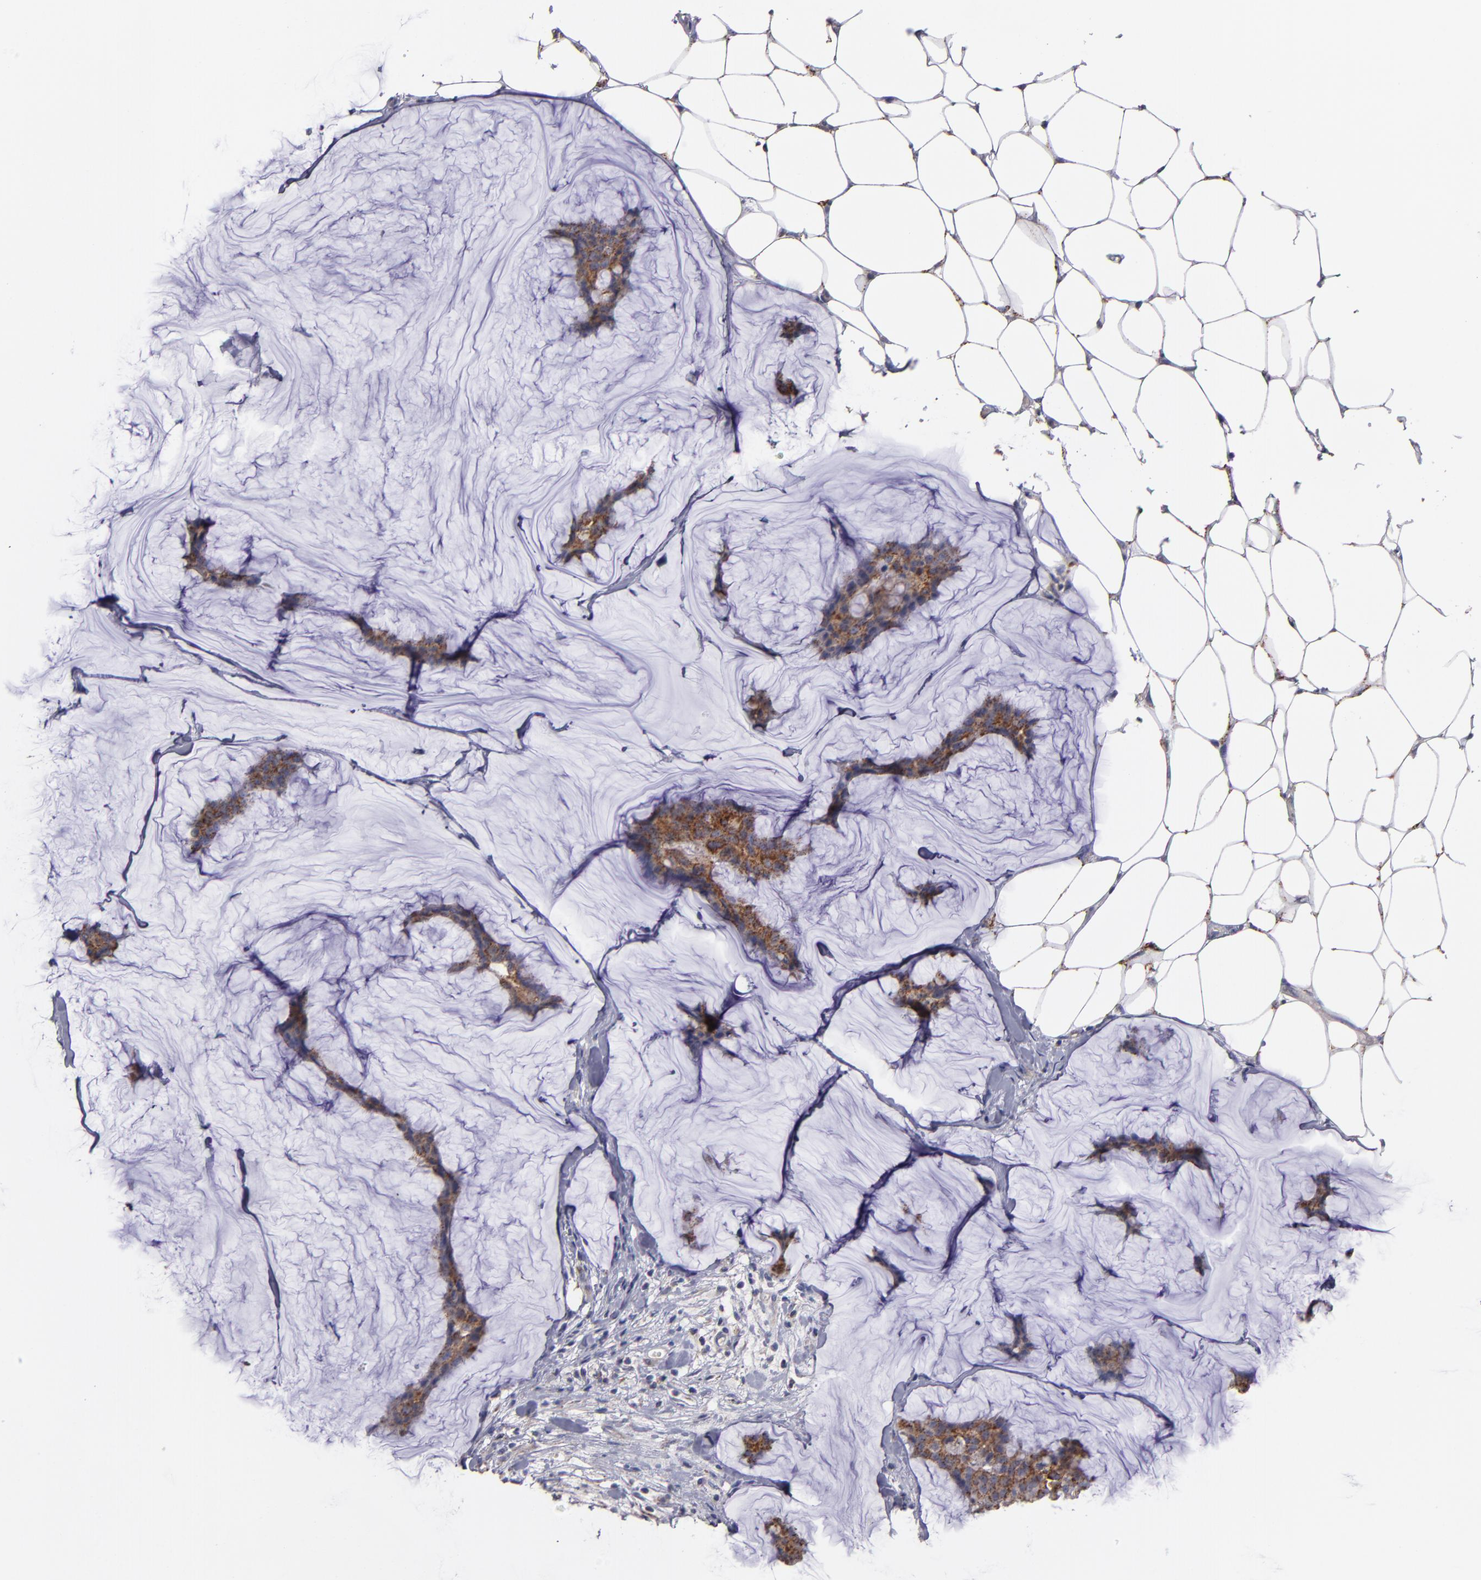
{"staining": {"intensity": "moderate", "quantity": ">75%", "location": "cytoplasmic/membranous"}, "tissue": "breast cancer", "cell_type": "Tumor cells", "image_type": "cancer", "snomed": [{"axis": "morphology", "description": "Duct carcinoma"}, {"axis": "topography", "description": "Breast"}], "caption": "The immunohistochemical stain shows moderate cytoplasmic/membranous expression in tumor cells of breast cancer tissue. (DAB (3,3'-diaminobenzidine) IHC, brown staining for protein, blue staining for nuclei).", "gene": "CLTA", "patient": {"sex": "female", "age": 93}}